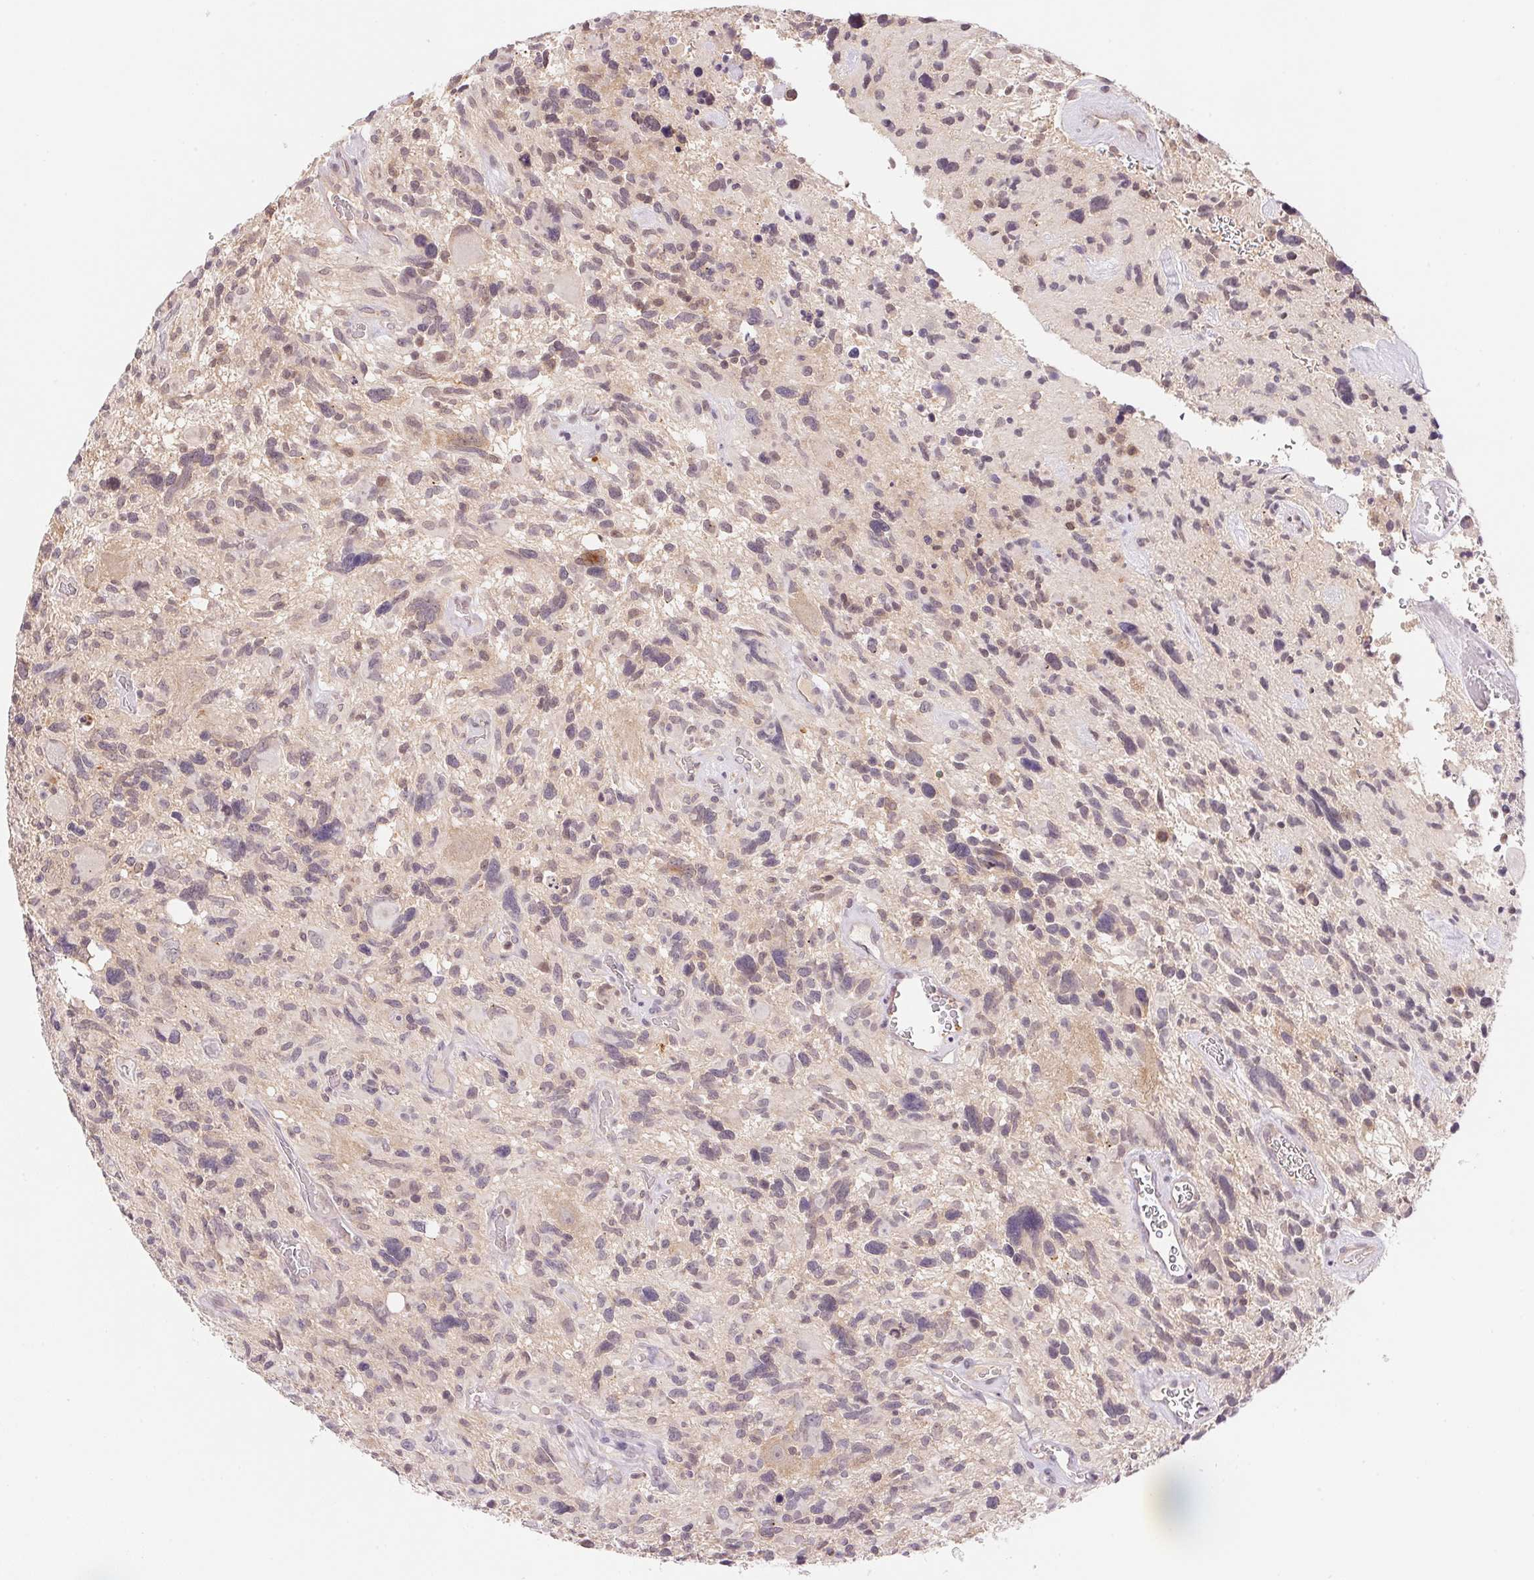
{"staining": {"intensity": "negative", "quantity": "none", "location": "none"}, "tissue": "glioma", "cell_type": "Tumor cells", "image_type": "cancer", "snomed": [{"axis": "morphology", "description": "Glioma, malignant, High grade"}, {"axis": "topography", "description": "Brain"}], "caption": "Protein analysis of glioma displays no significant positivity in tumor cells.", "gene": "BNIP5", "patient": {"sex": "male", "age": 49}}